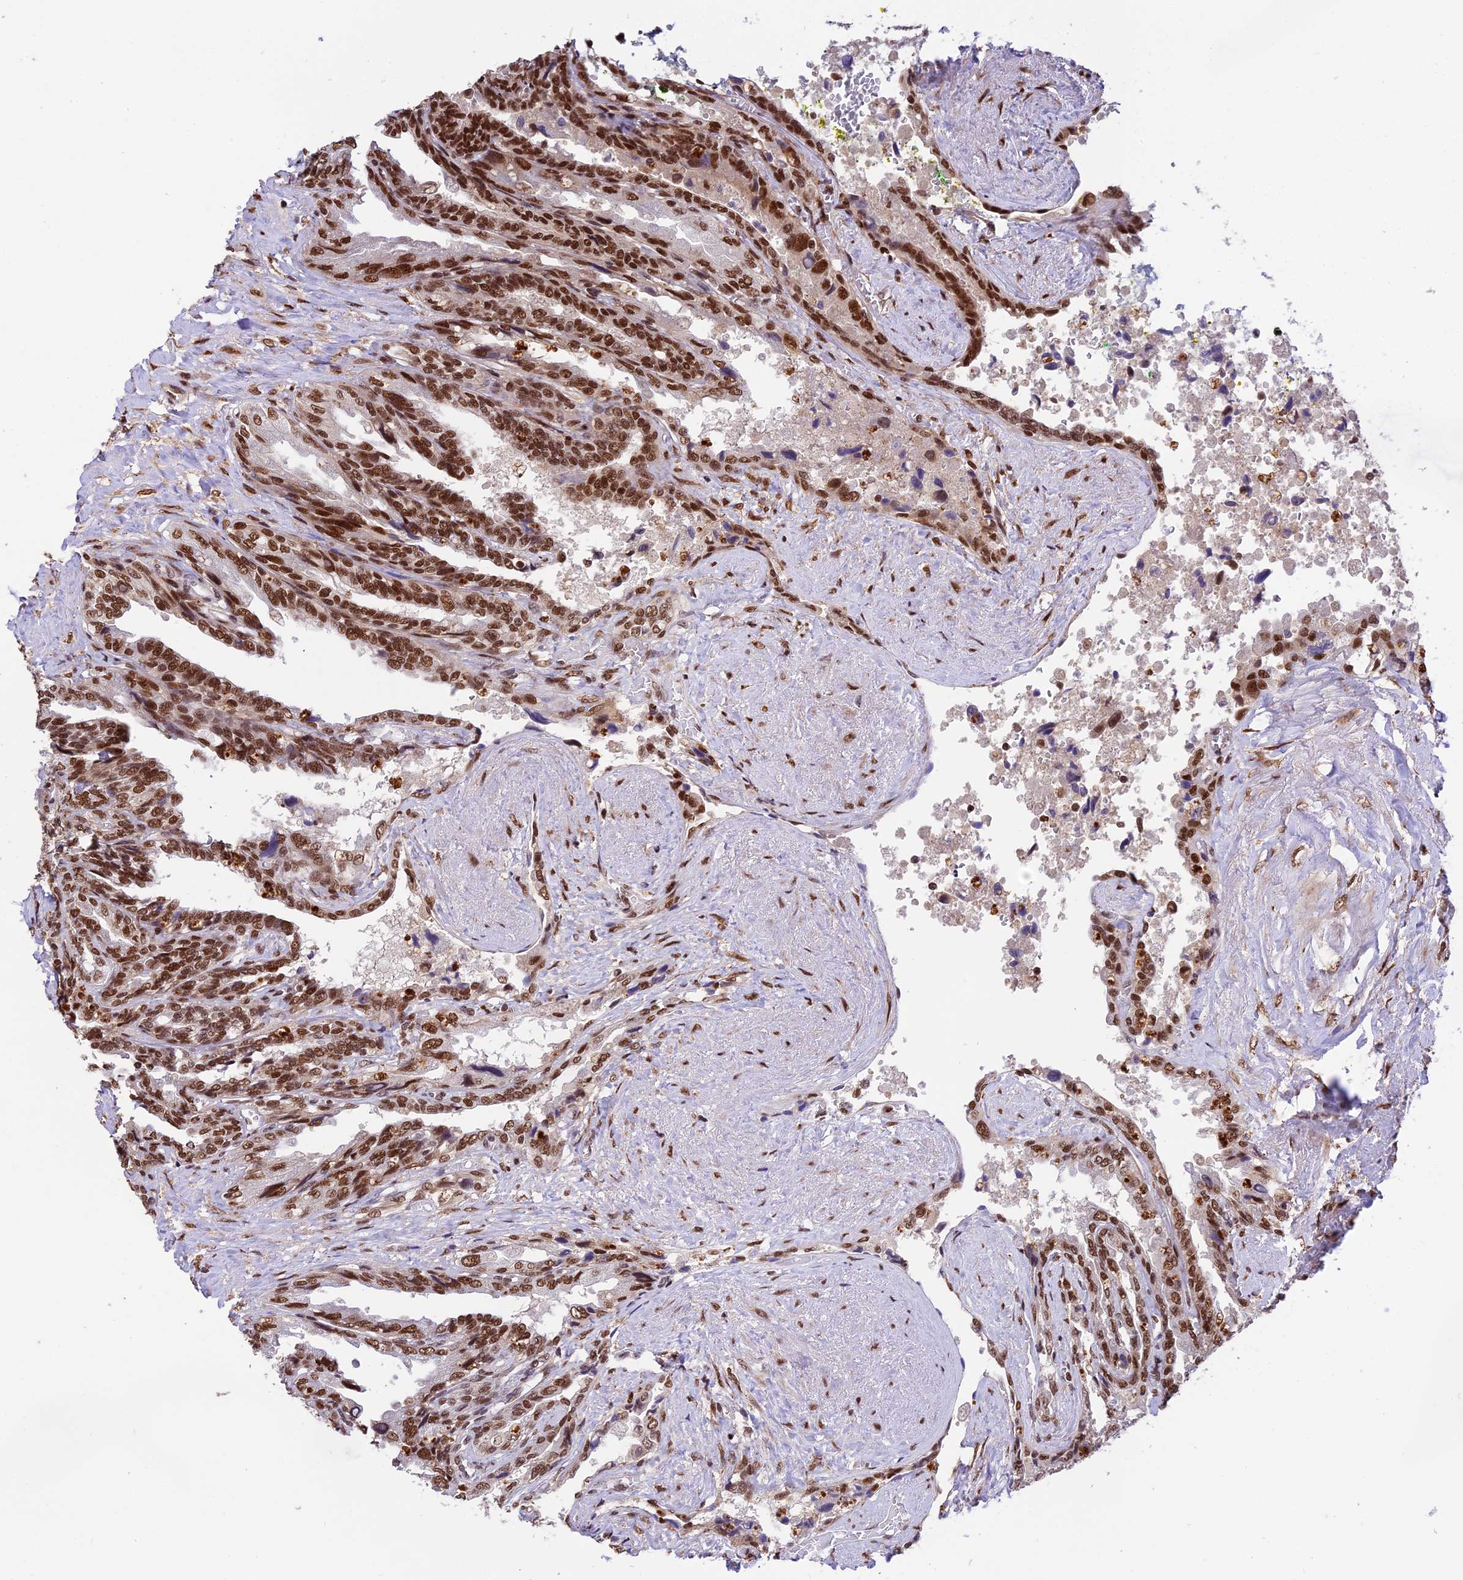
{"staining": {"intensity": "strong", "quantity": ">75%", "location": "nuclear"}, "tissue": "seminal vesicle", "cell_type": "Glandular cells", "image_type": "normal", "snomed": [{"axis": "morphology", "description": "Normal tissue, NOS"}, {"axis": "topography", "description": "Seminal veicle"}, {"axis": "topography", "description": "Peripheral nerve tissue"}], "caption": "The micrograph shows staining of normal seminal vesicle, revealing strong nuclear protein expression (brown color) within glandular cells.", "gene": "RAMACL", "patient": {"sex": "male", "age": 60}}